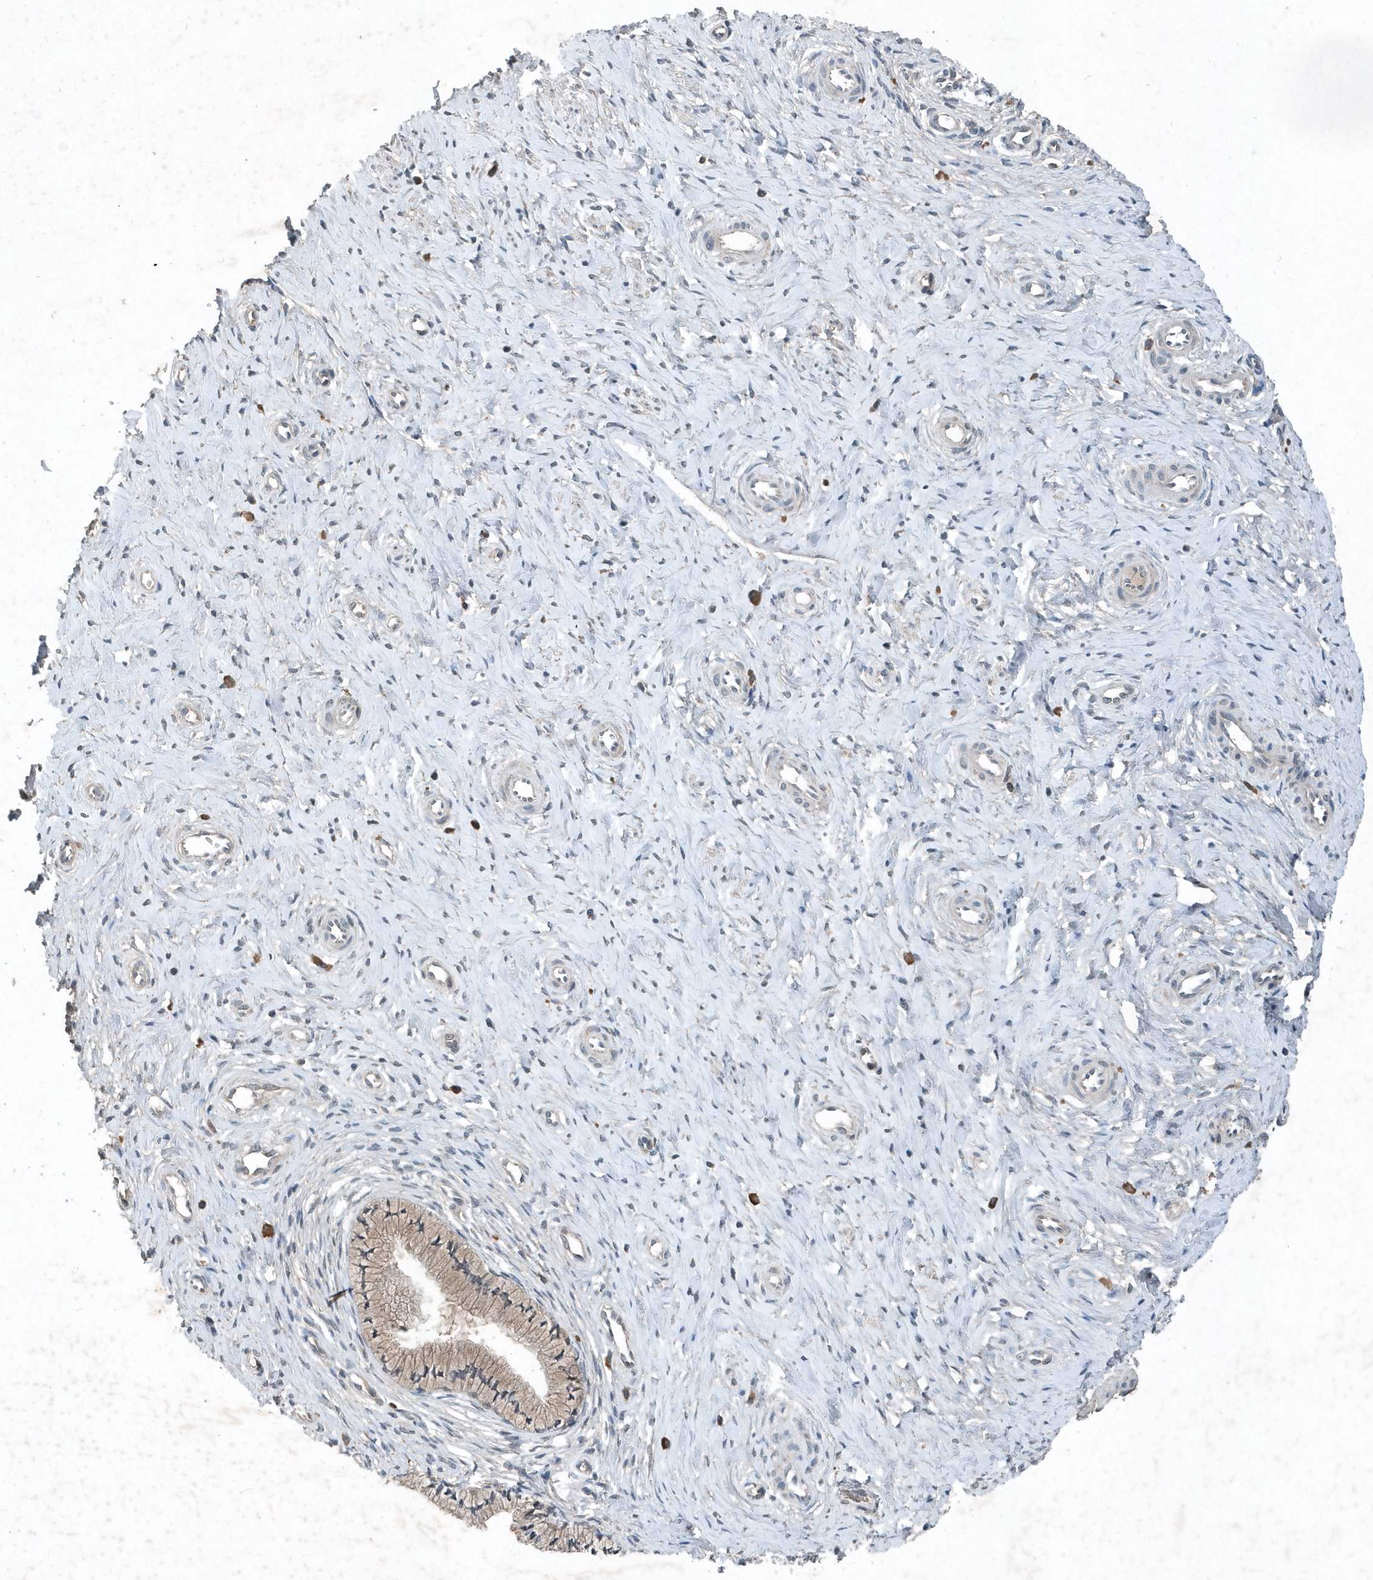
{"staining": {"intensity": "moderate", "quantity": ">75%", "location": "cytoplasmic/membranous"}, "tissue": "cervix", "cell_type": "Glandular cells", "image_type": "normal", "snomed": [{"axis": "morphology", "description": "Normal tissue, NOS"}, {"axis": "topography", "description": "Cervix"}], "caption": "Immunohistochemistry (IHC) (DAB) staining of unremarkable cervix exhibits moderate cytoplasmic/membranous protein positivity in about >75% of glandular cells. (Brightfield microscopy of DAB IHC at high magnification).", "gene": "SCFD2", "patient": {"sex": "female", "age": 36}}